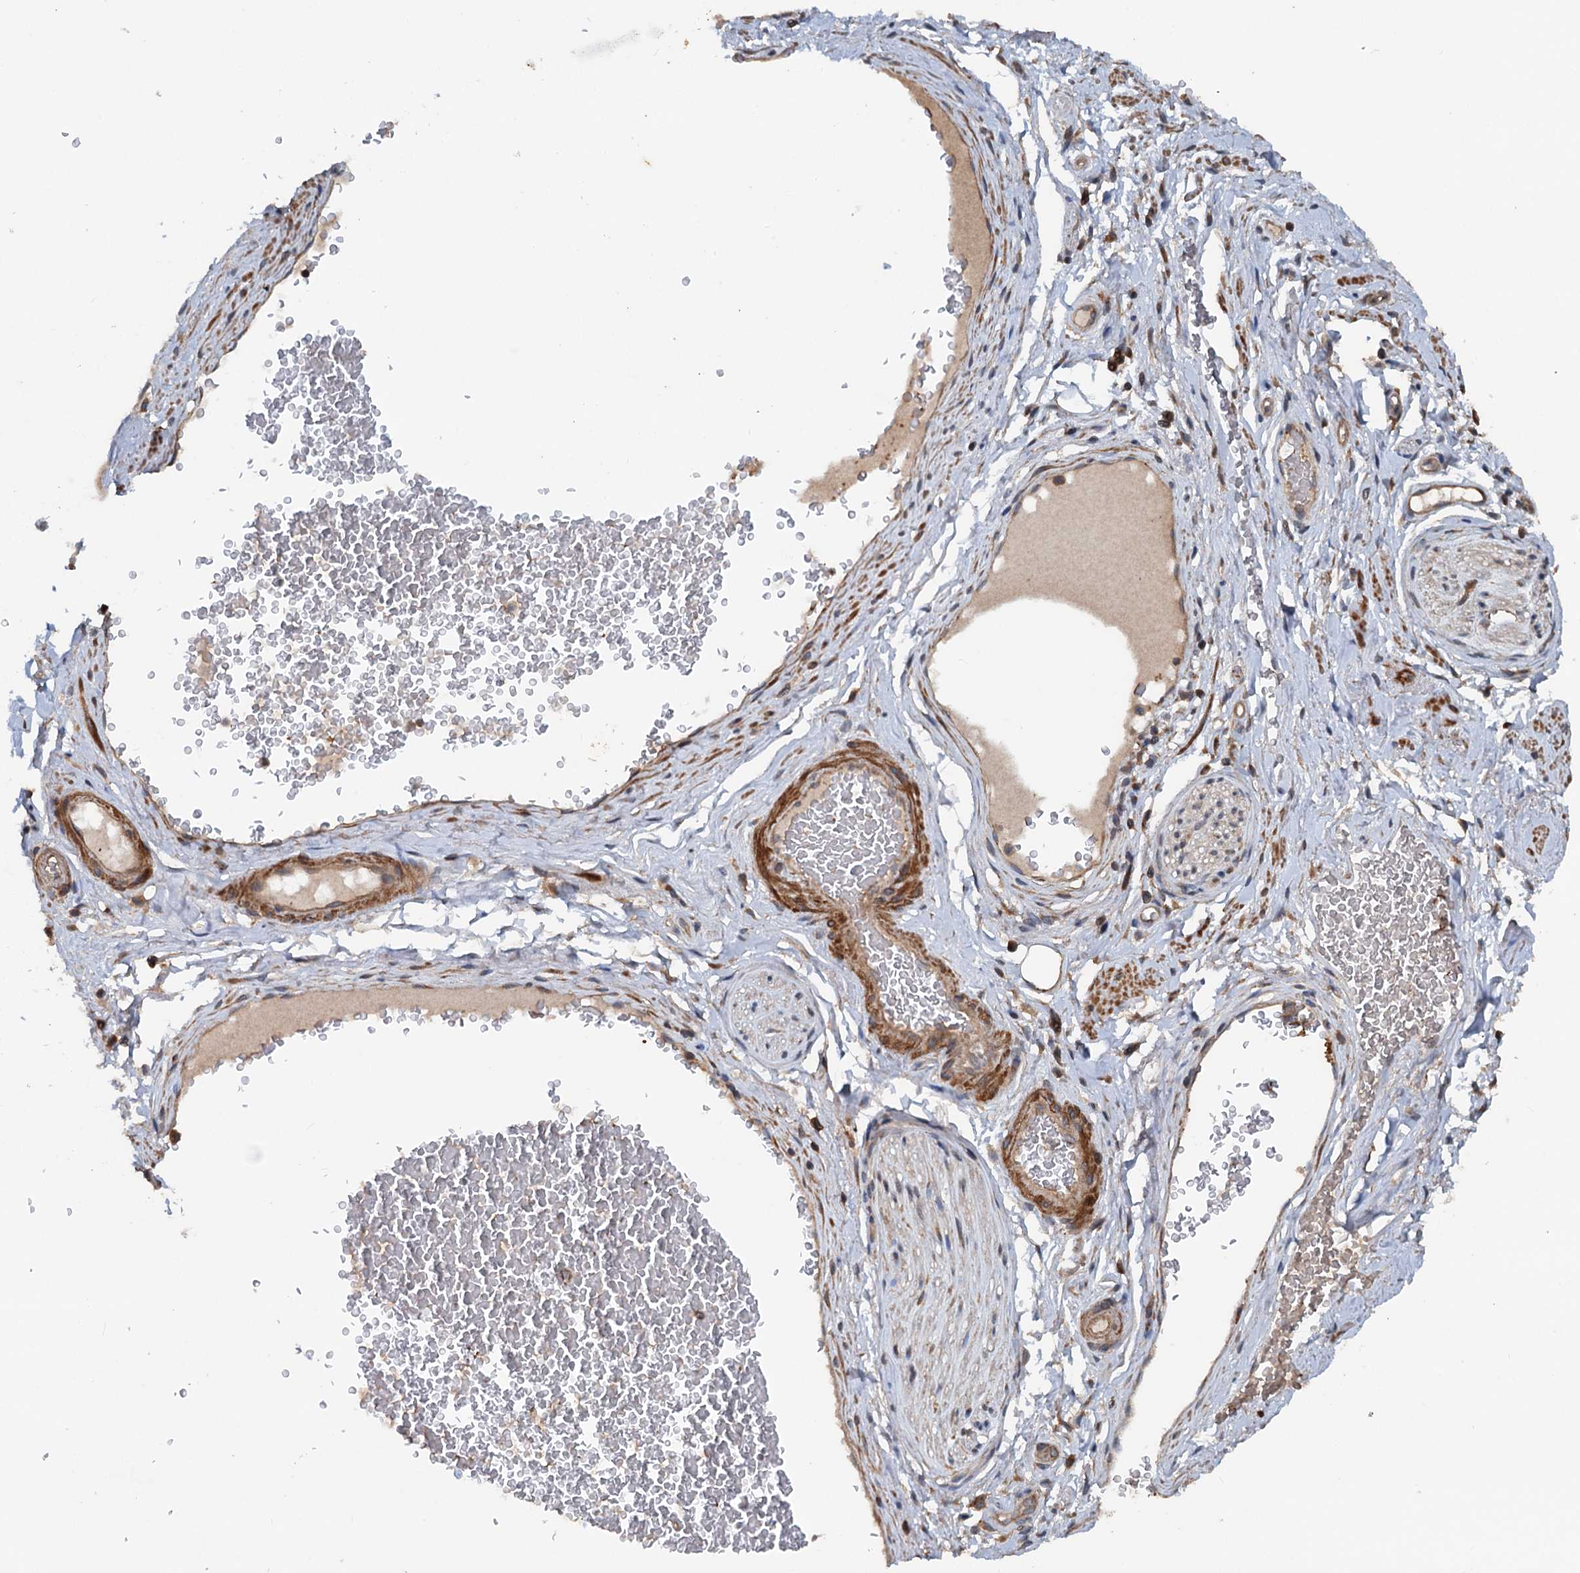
{"staining": {"intensity": "negative", "quantity": "none", "location": "none"}, "tissue": "adipose tissue", "cell_type": "Adipocytes", "image_type": "normal", "snomed": [{"axis": "morphology", "description": "Normal tissue, NOS"}, {"axis": "morphology", "description": "Adenocarcinoma, NOS"}, {"axis": "topography", "description": "Rectum"}, {"axis": "topography", "description": "Vagina"}, {"axis": "topography", "description": "Peripheral nerve tissue"}], "caption": "A high-resolution histopathology image shows immunohistochemistry staining of unremarkable adipose tissue, which demonstrates no significant expression in adipocytes. (Stains: DAB (3,3'-diaminobenzidine) immunohistochemistry with hematoxylin counter stain, Microscopy: brightfield microscopy at high magnification).", "gene": "TEDC1", "patient": {"sex": "female", "age": 71}}